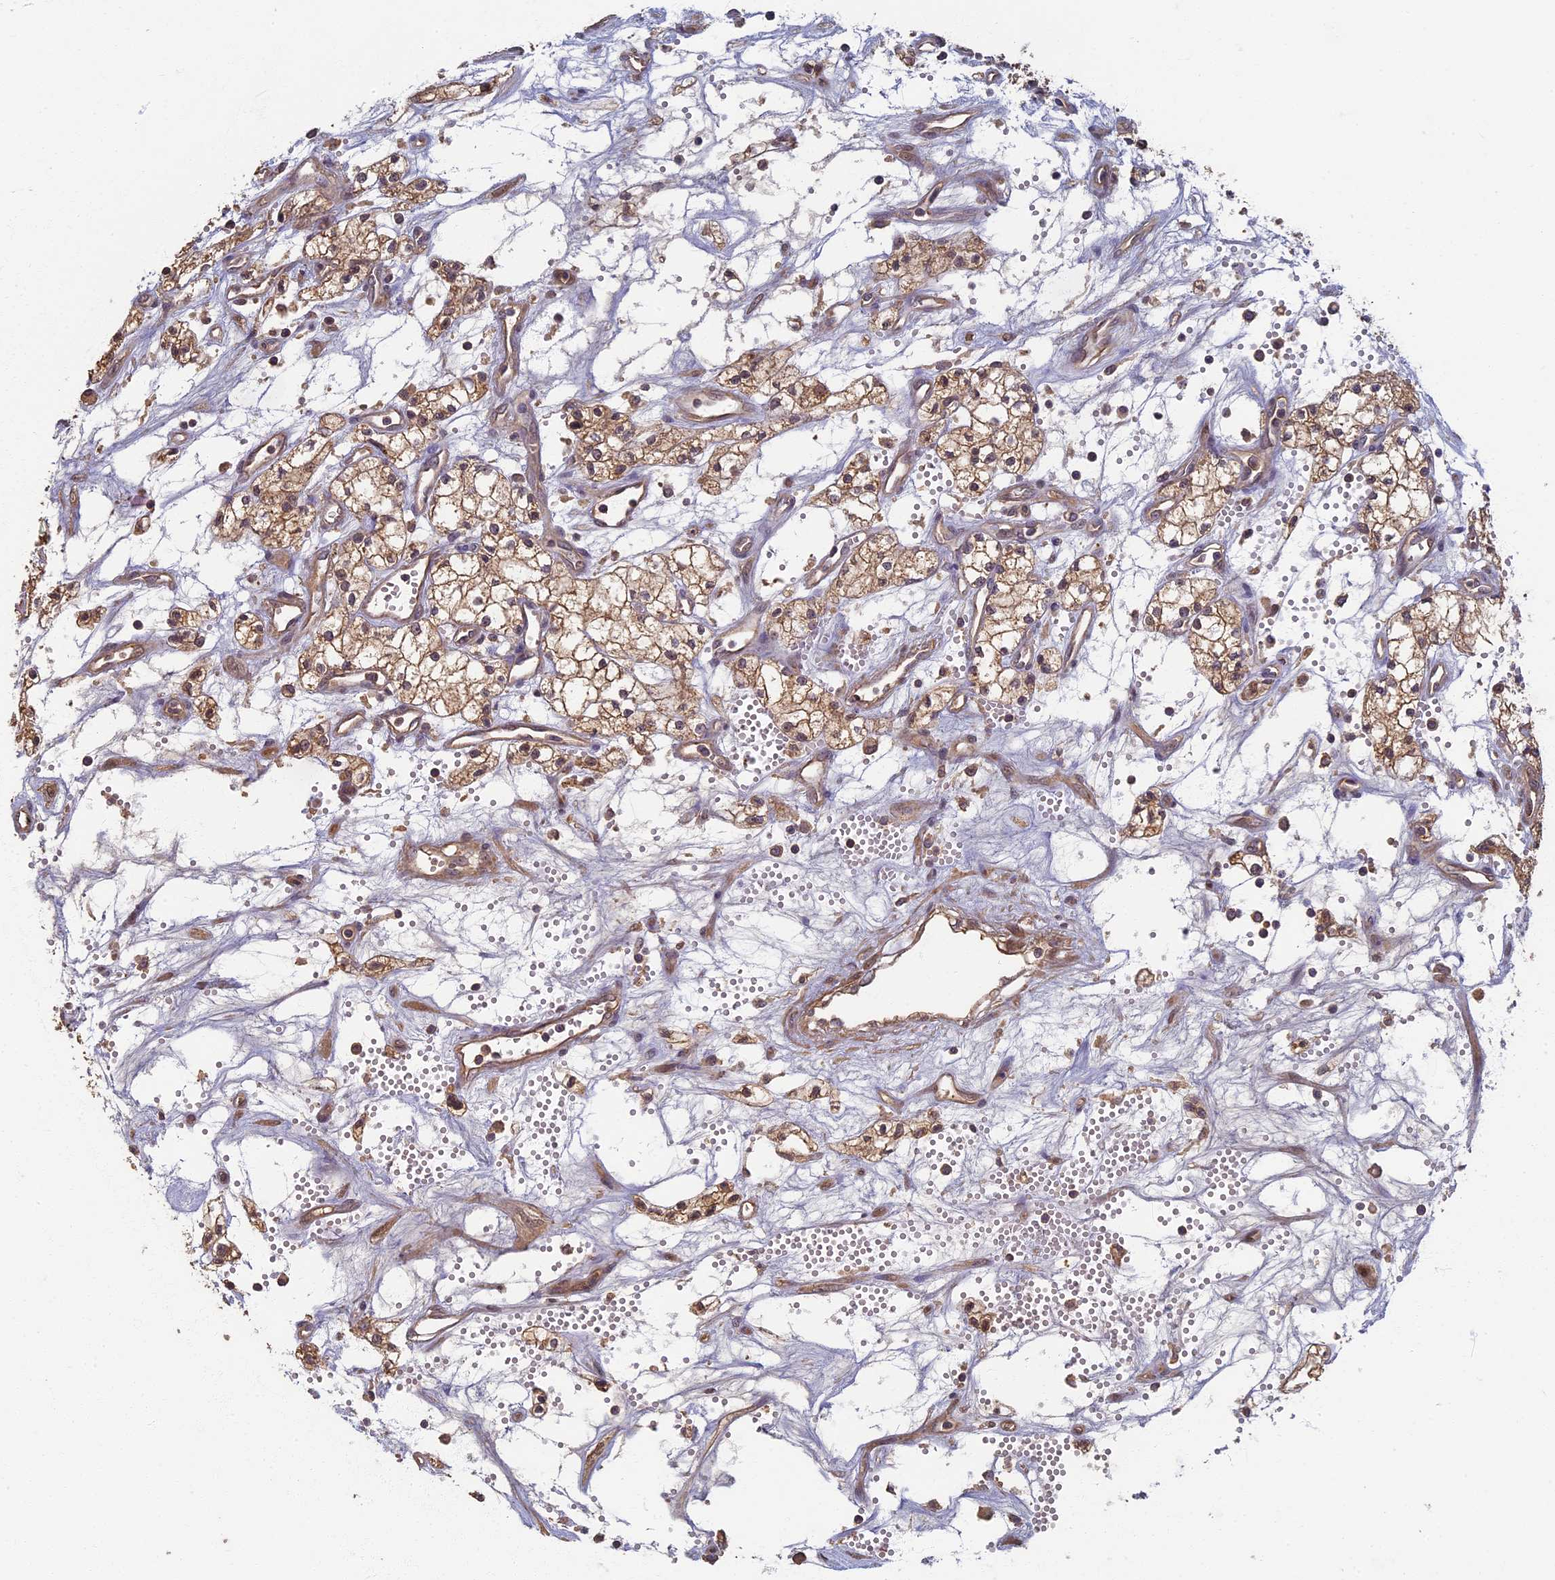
{"staining": {"intensity": "moderate", "quantity": ">75%", "location": "cytoplasmic/membranous"}, "tissue": "renal cancer", "cell_type": "Tumor cells", "image_type": "cancer", "snomed": [{"axis": "morphology", "description": "Adenocarcinoma, NOS"}, {"axis": "topography", "description": "Kidney"}], "caption": "IHC (DAB (3,3'-diaminobenzidine)) staining of human renal cancer (adenocarcinoma) shows moderate cytoplasmic/membranous protein expression in approximately >75% of tumor cells.", "gene": "RSPH3", "patient": {"sex": "male", "age": 59}}